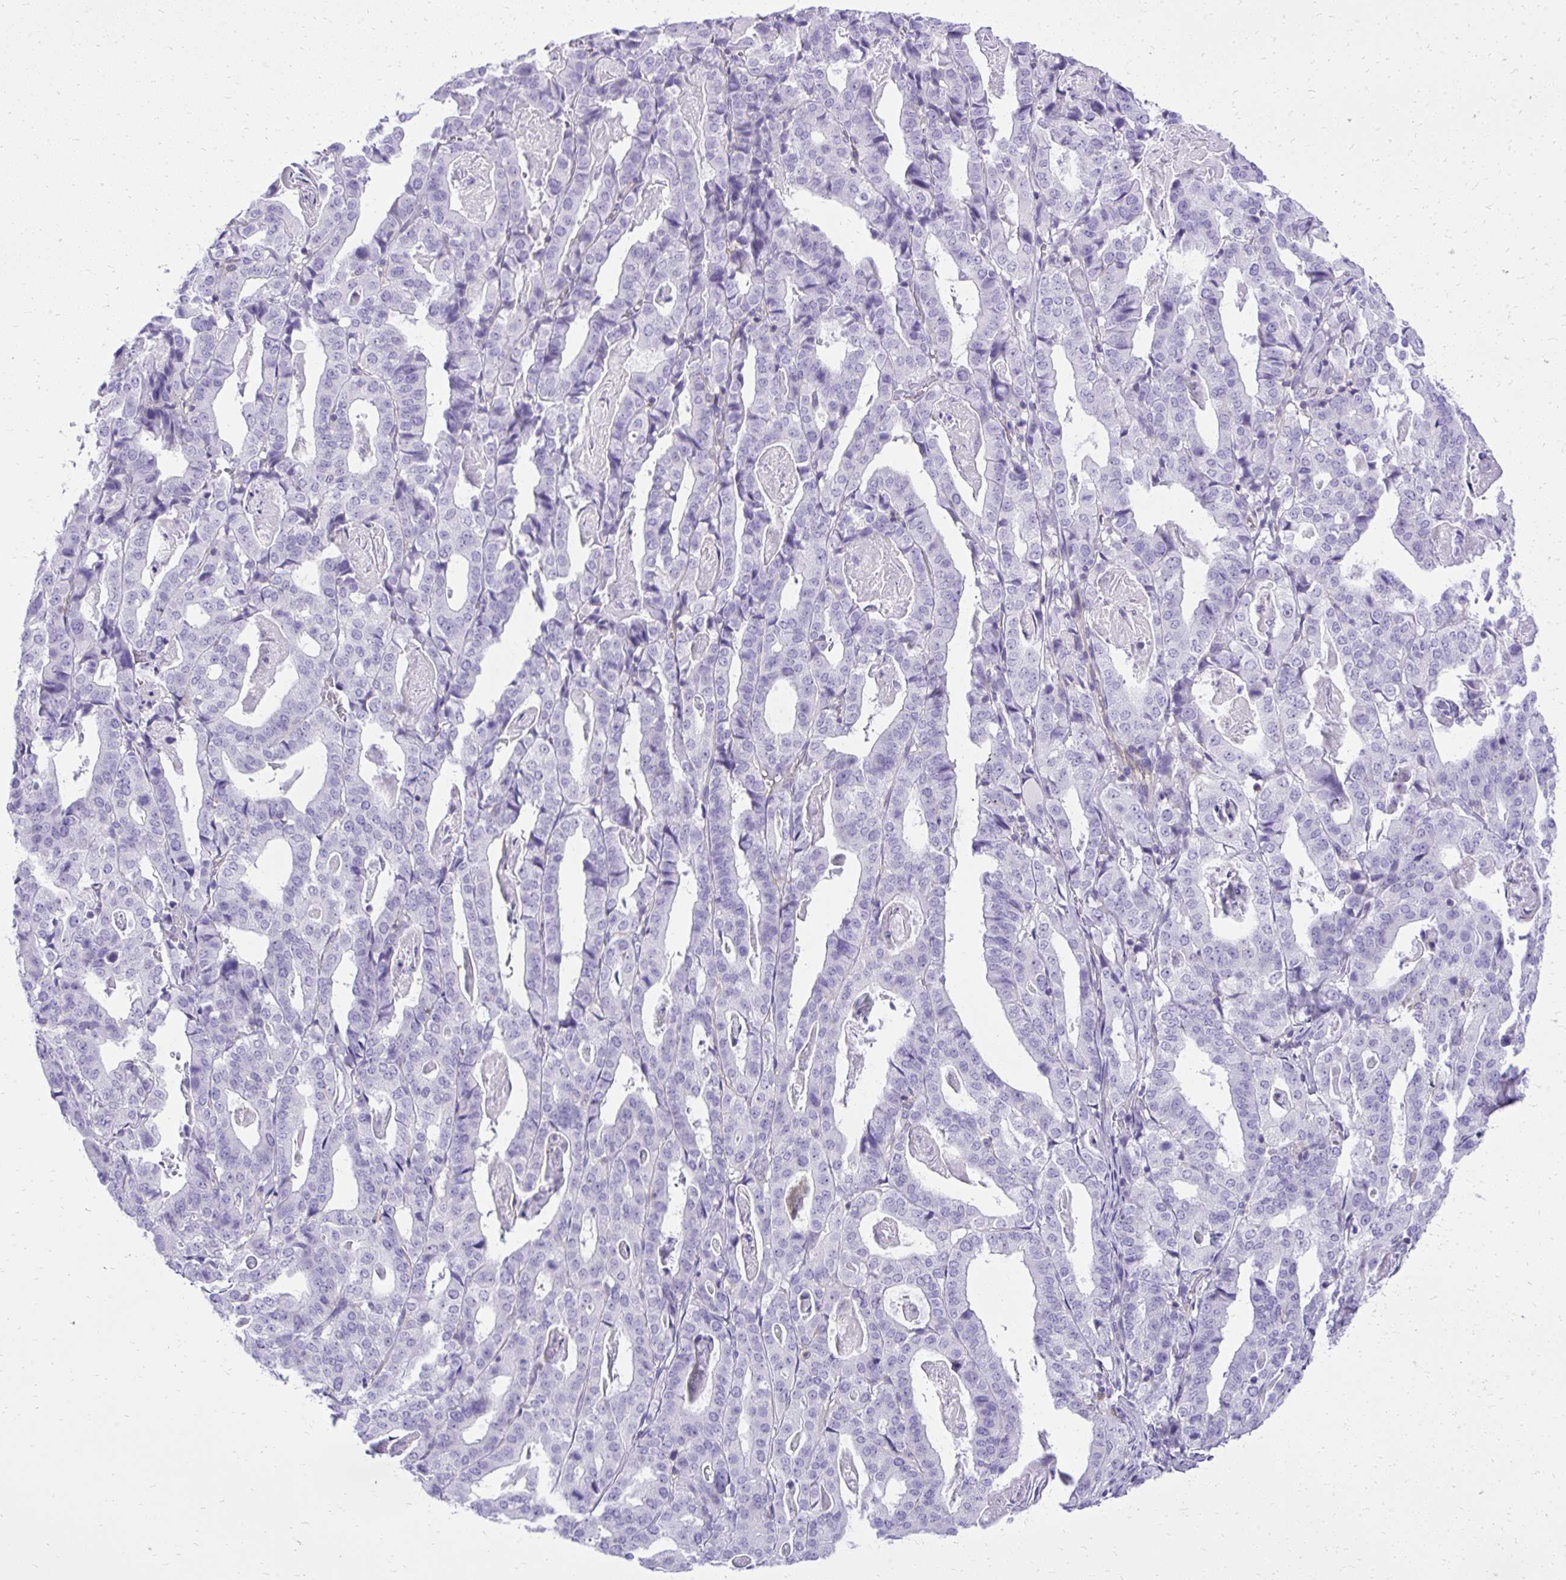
{"staining": {"intensity": "negative", "quantity": "none", "location": "none"}, "tissue": "stomach cancer", "cell_type": "Tumor cells", "image_type": "cancer", "snomed": [{"axis": "morphology", "description": "Adenocarcinoma, NOS"}, {"axis": "topography", "description": "Stomach"}], "caption": "Photomicrograph shows no protein positivity in tumor cells of stomach cancer tissue. The staining was performed using DAB to visualize the protein expression in brown, while the nuclei were stained in blue with hematoxylin (Magnification: 20x).", "gene": "GPRIN3", "patient": {"sex": "male", "age": 48}}